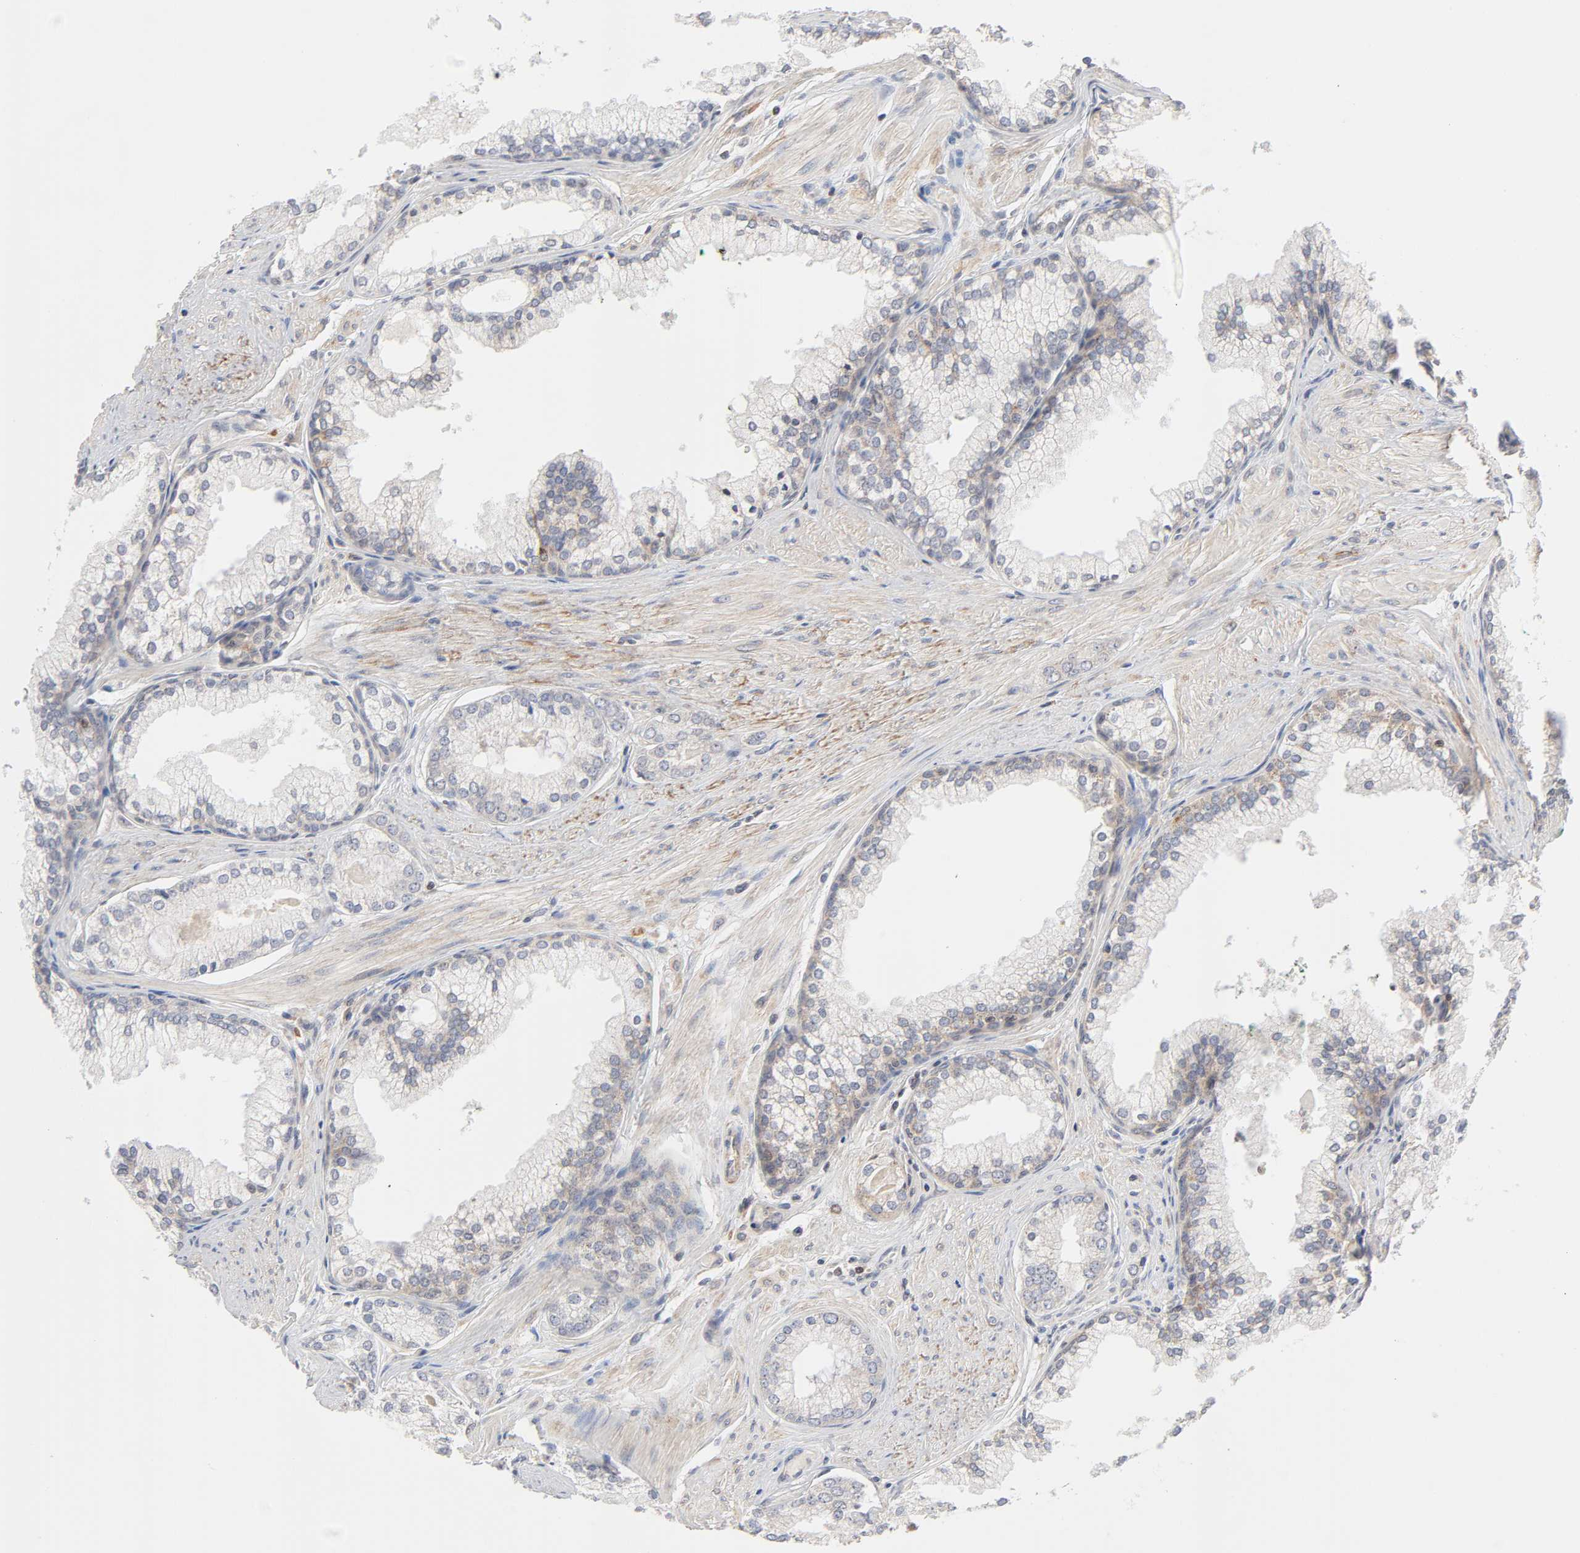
{"staining": {"intensity": "weak", "quantity": "<25%", "location": "cytoplasmic/membranous"}, "tissue": "prostate cancer", "cell_type": "Tumor cells", "image_type": "cancer", "snomed": [{"axis": "morphology", "description": "Adenocarcinoma, Low grade"}, {"axis": "topography", "description": "Prostate"}], "caption": "Prostate cancer was stained to show a protein in brown. There is no significant expression in tumor cells.", "gene": "IL4R", "patient": {"sex": "male", "age": 71}}